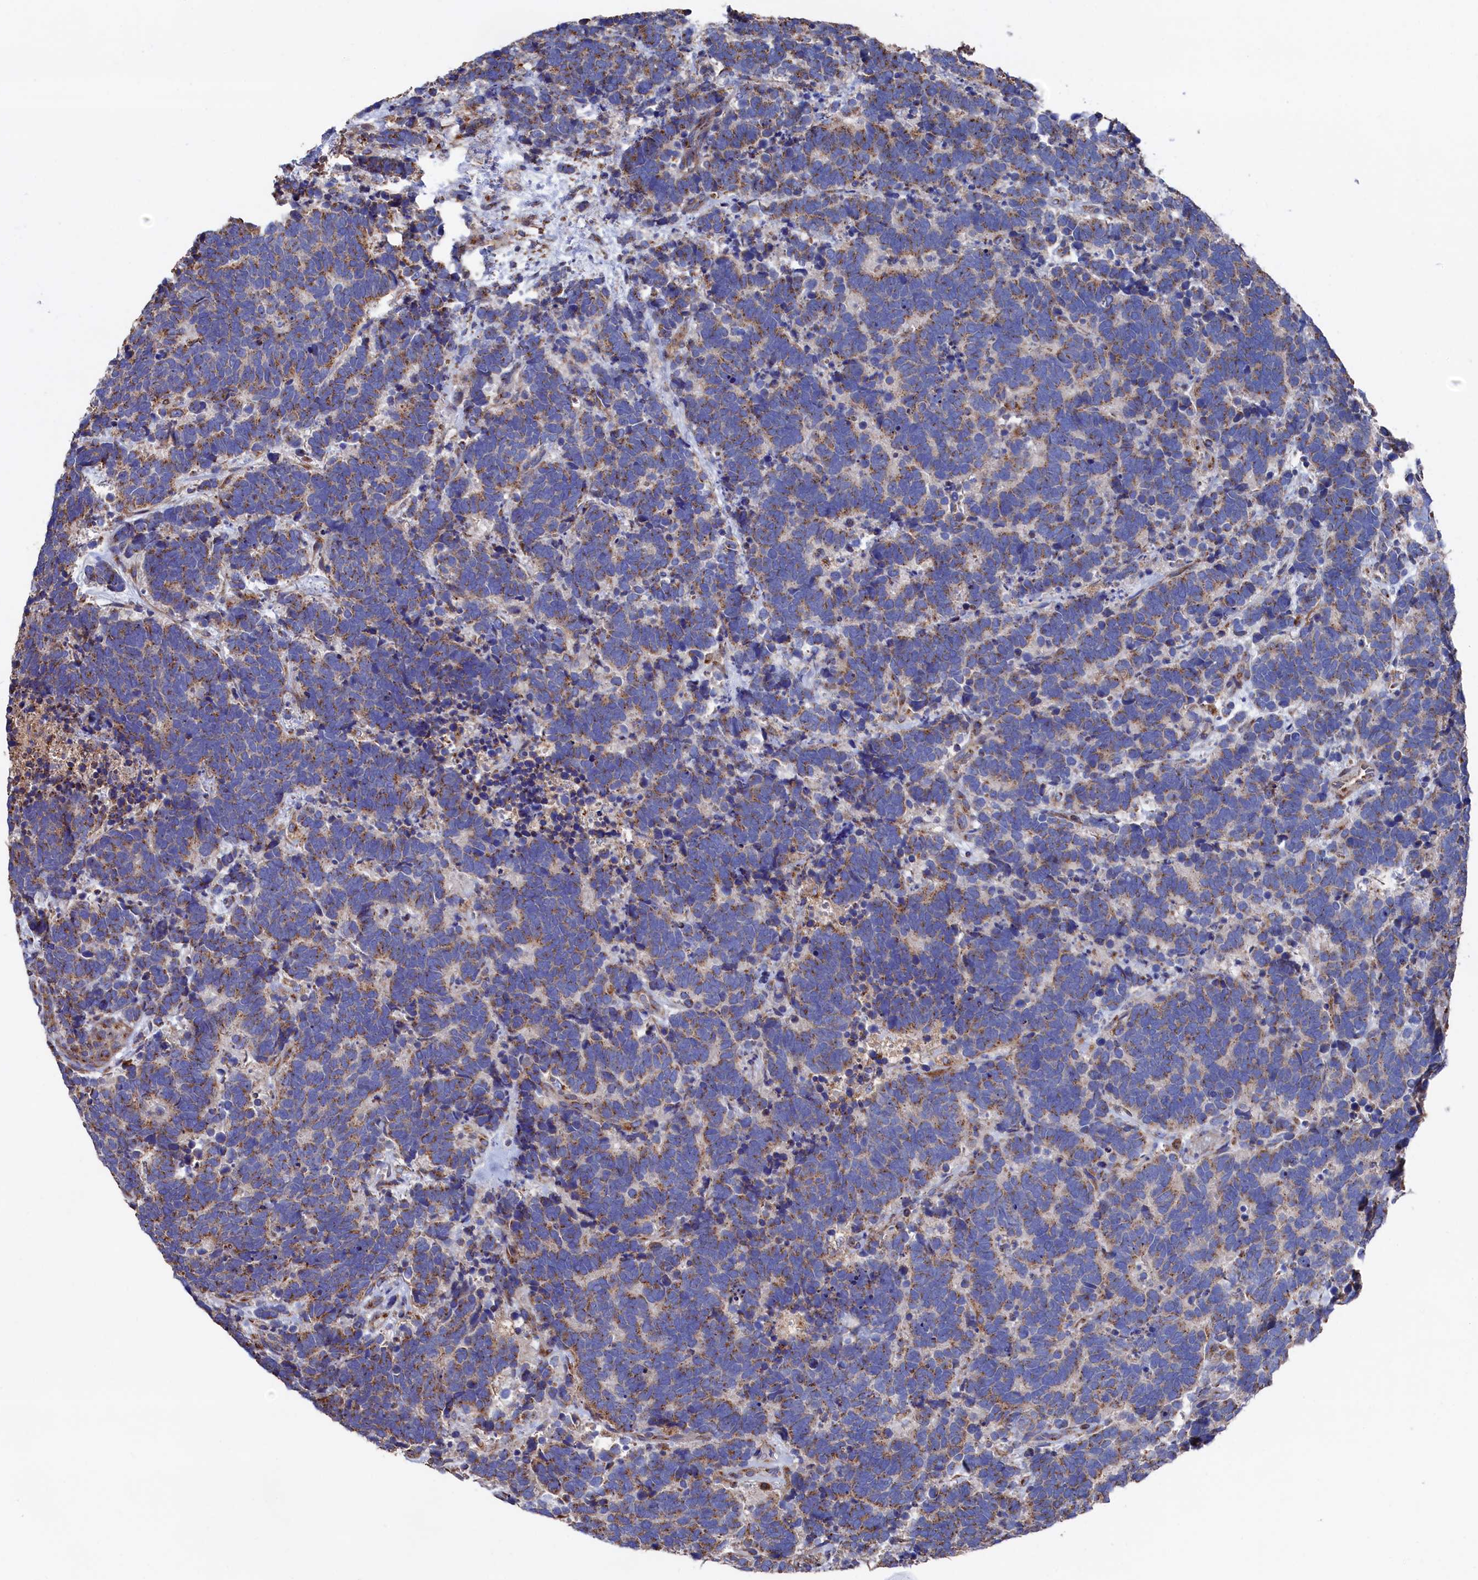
{"staining": {"intensity": "moderate", "quantity": ">75%", "location": "cytoplasmic/membranous"}, "tissue": "carcinoid", "cell_type": "Tumor cells", "image_type": "cancer", "snomed": [{"axis": "morphology", "description": "Carcinoma, NOS"}, {"axis": "morphology", "description": "Carcinoid, malignant, NOS"}, {"axis": "topography", "description": "Urinary bladder"}], "caption": "A brown stain labels moderate cytoplasmic/membranous positivity of a protein in carcinoid tumor cells. (Stains: DAB in brown, nuclei in blue, Microscopy: brightfield microscopy at high magnification).", "gene": "PRRC1", "patient": {"sex": "male", "age": 57}}